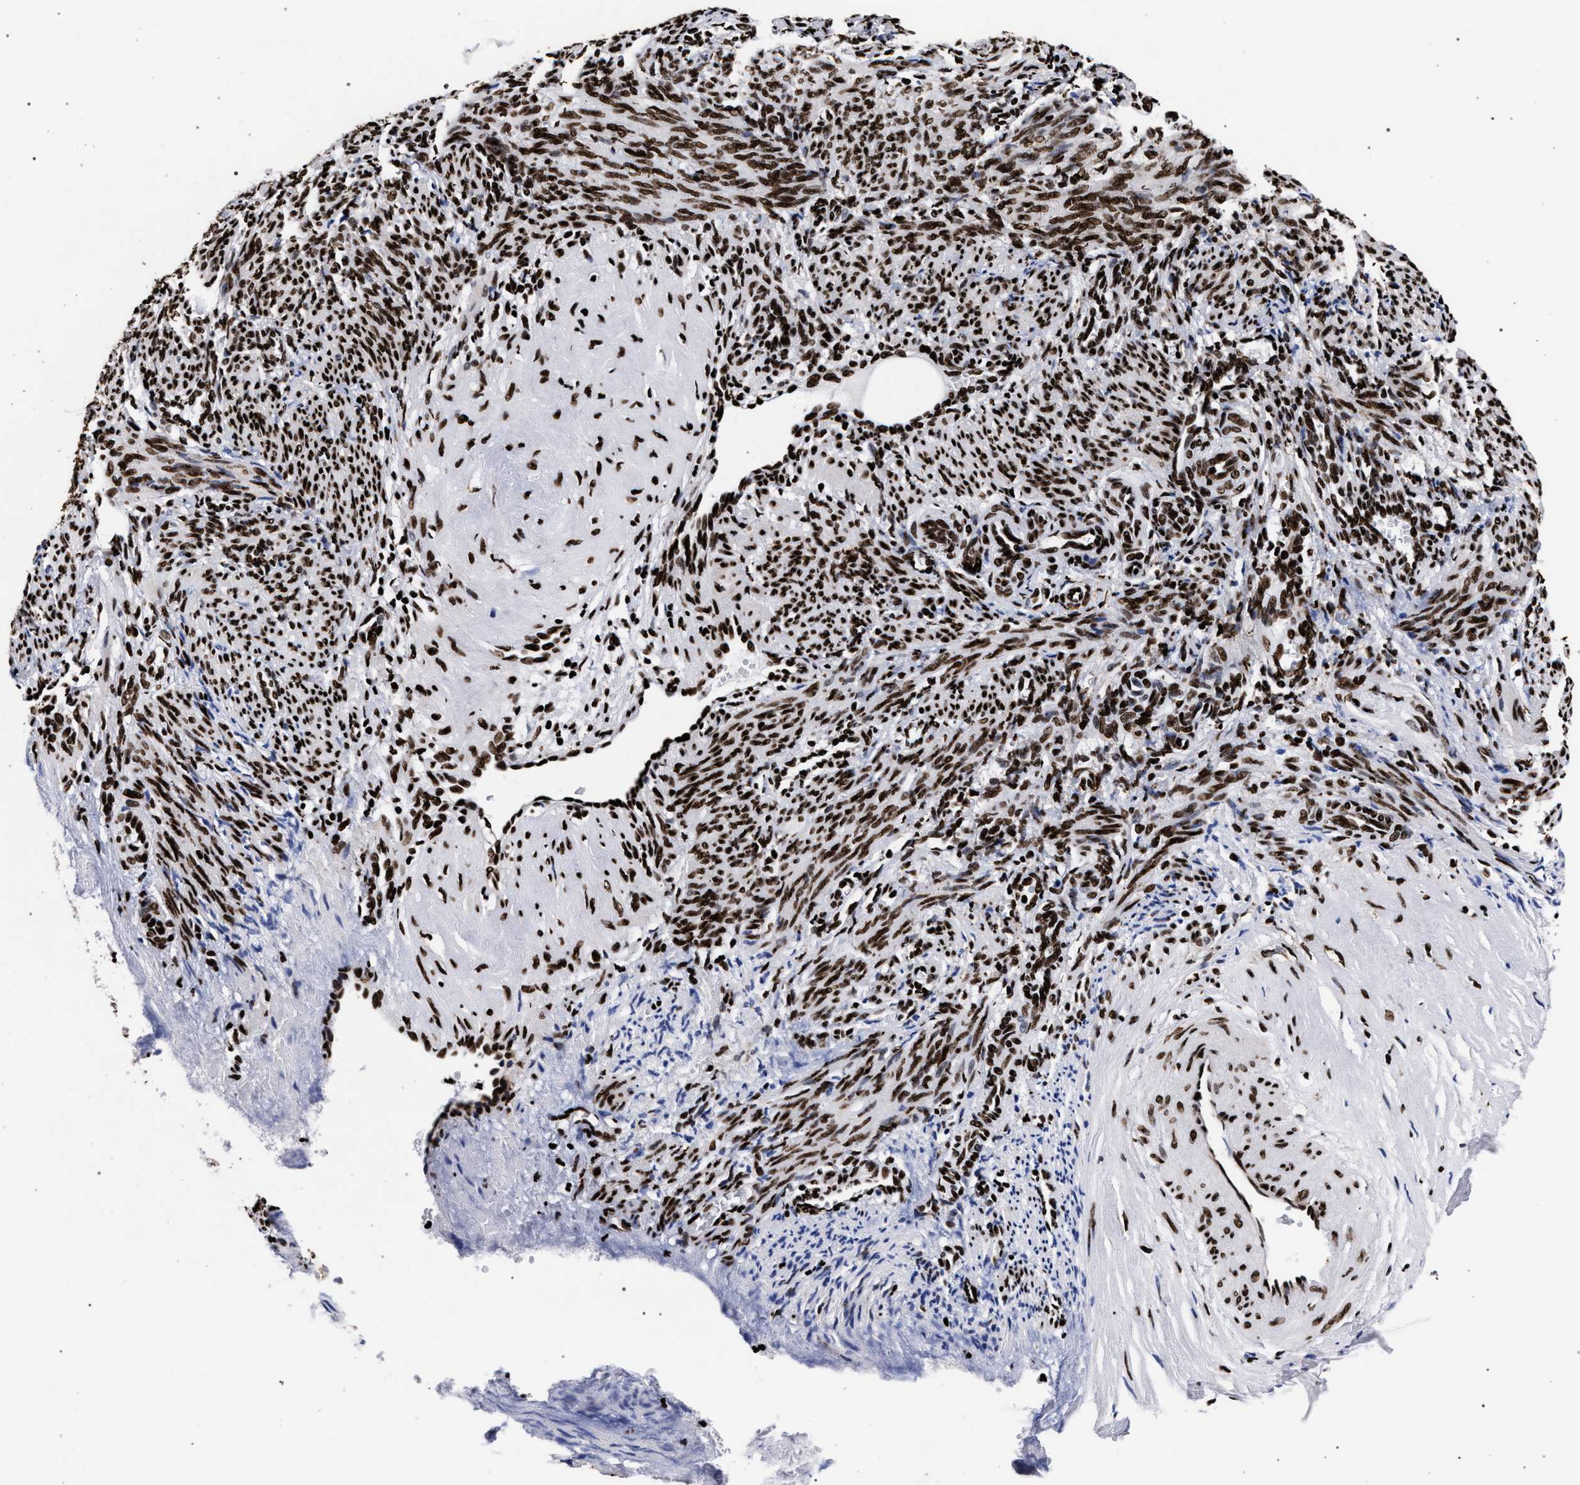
{"staining": {"intensity": "strong", "quantity": ">75%", "location": "nuclear"}, "tissue": "smooth muscle", "cell_type": "Smooth muscle cells", "image_type": "normal", "snomed": [{"axis": "morphology", "description": "Normal tissue, NOS"}, {"axis": "topography", "description": "Endometrium"}], "caption": "The image demonstrates immunohistochemical staining of unremarkable smooth muscle. There is strong nuclear expression is identified in approximately >75% of smooth muscle cells.", "gene": "HNRNPA1", "patient": {"sex": "female", "age": 33}}